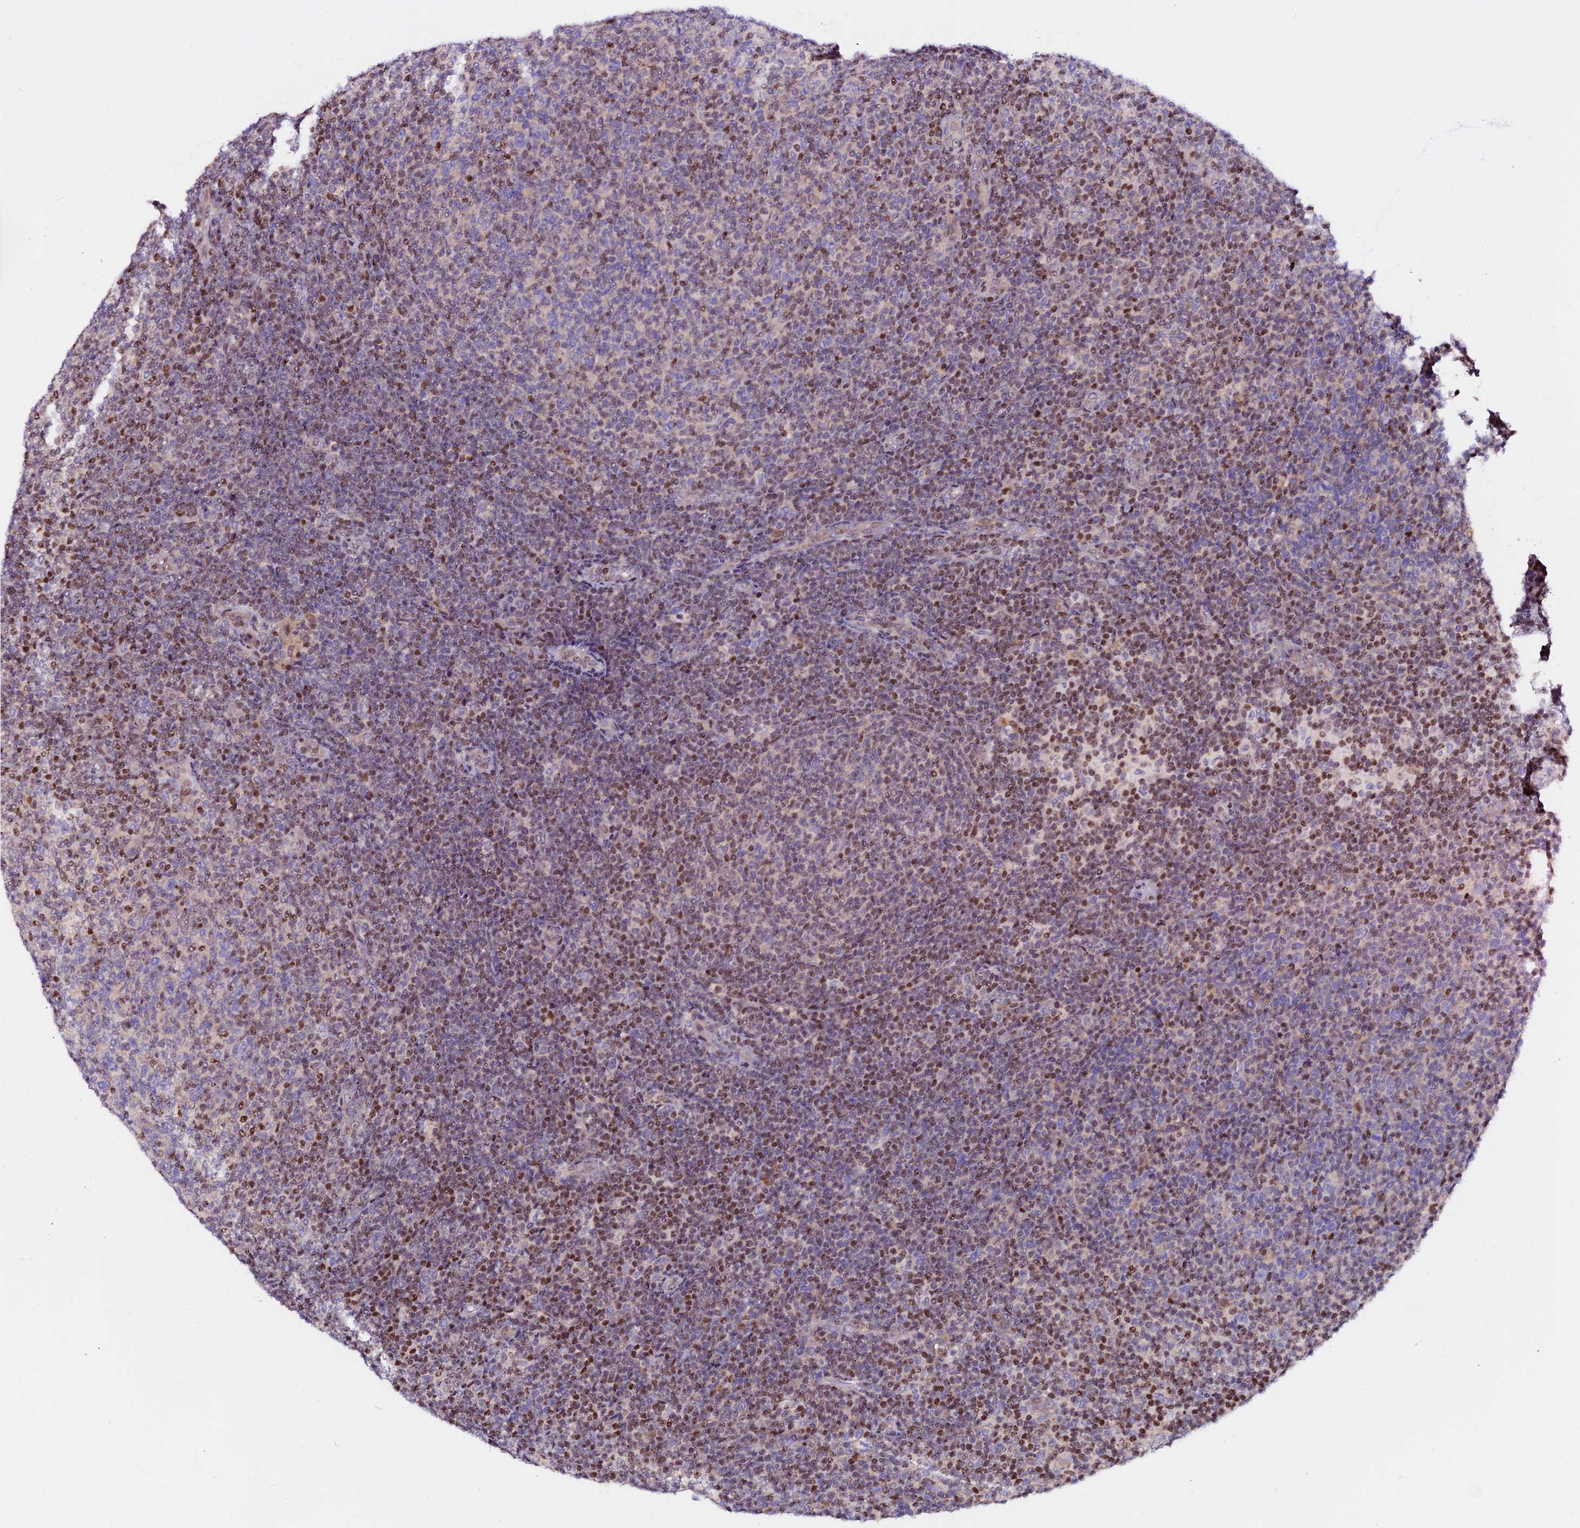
{"staining": {"intensity": "moderate", "quantity": "25%-75%", "location": "nuclear"}, "tissue": "lymphoma", "cell_type": "Tumor cells", "image_type": "cancer", "snomed": [{"axis": "morphology", "description": "Malignant lymphoma, non-Hodgkin's type, Low grade"}, {"axis": "topography", "description": "Lymph node"}], "caption": "Immunohistochemical staining of lymphoma shows medium levels of moderate nuclear positivity in about 25%-75% of tumor cells. (DAB (3,3'-diaminobenzidine) IHC, brown staining for protein, blue staining for nuclei).", "gene": "RINL", "patient": {"sex": "male", "age": 66}}